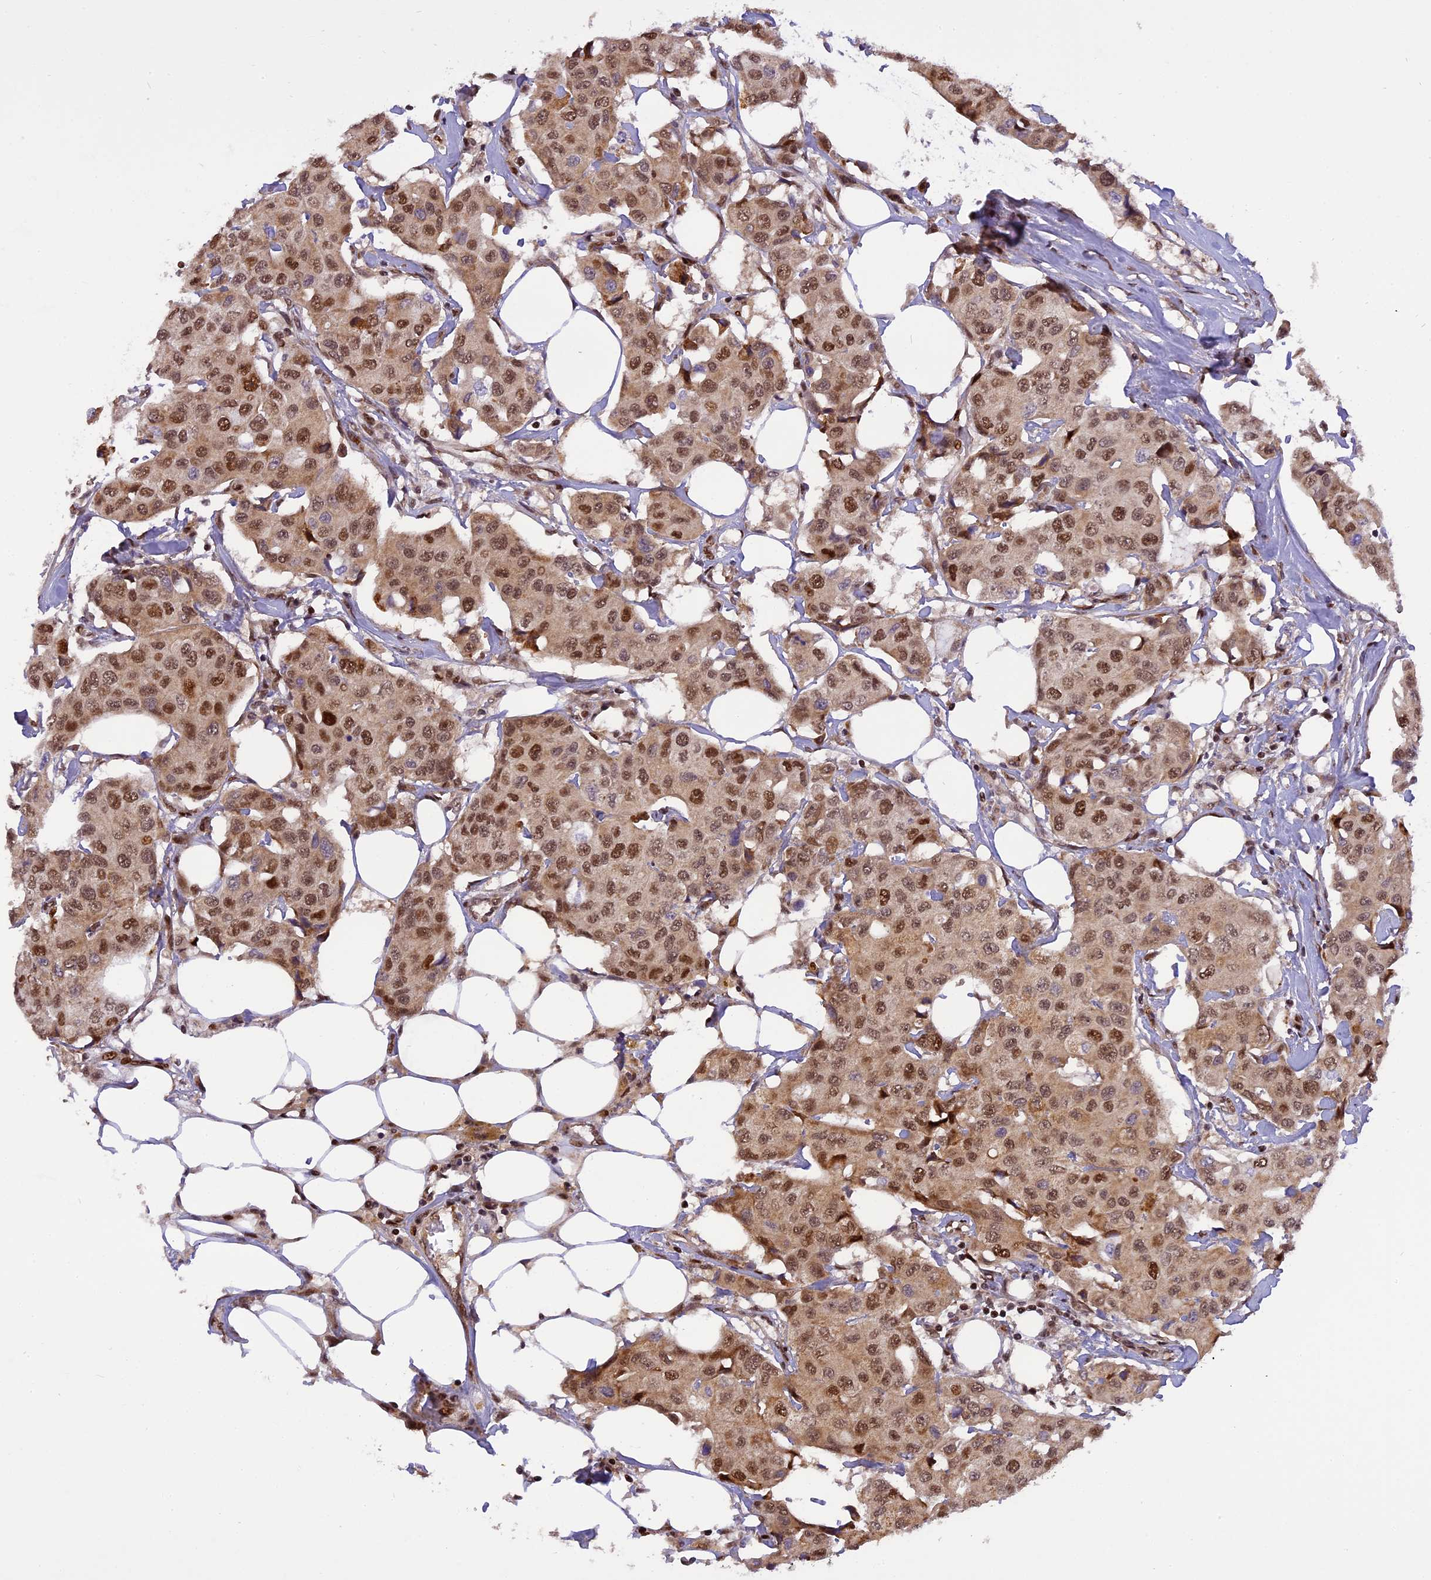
{"staining": {"intensity": "moderate", "quantity": ">75%", "location": "nuclear"}, "tissue": "breast cancer", "cell_type": "Tumor cells", "image_type": "cancer", "snomed": [{"axis": "morphology", "description": "Duct carcinoma"}, {"axis": "topography", "description": "Breast"}], "caption": "A brown stain shows moderate nuclear positivity of a protein in human breast cancer (intraductal carcinoma) tumor cells. (Brightfield microscopy of DAB IHC at high magnification).", "gene": "MICALL1", "patient": {"sex": "female", "age": 80}}